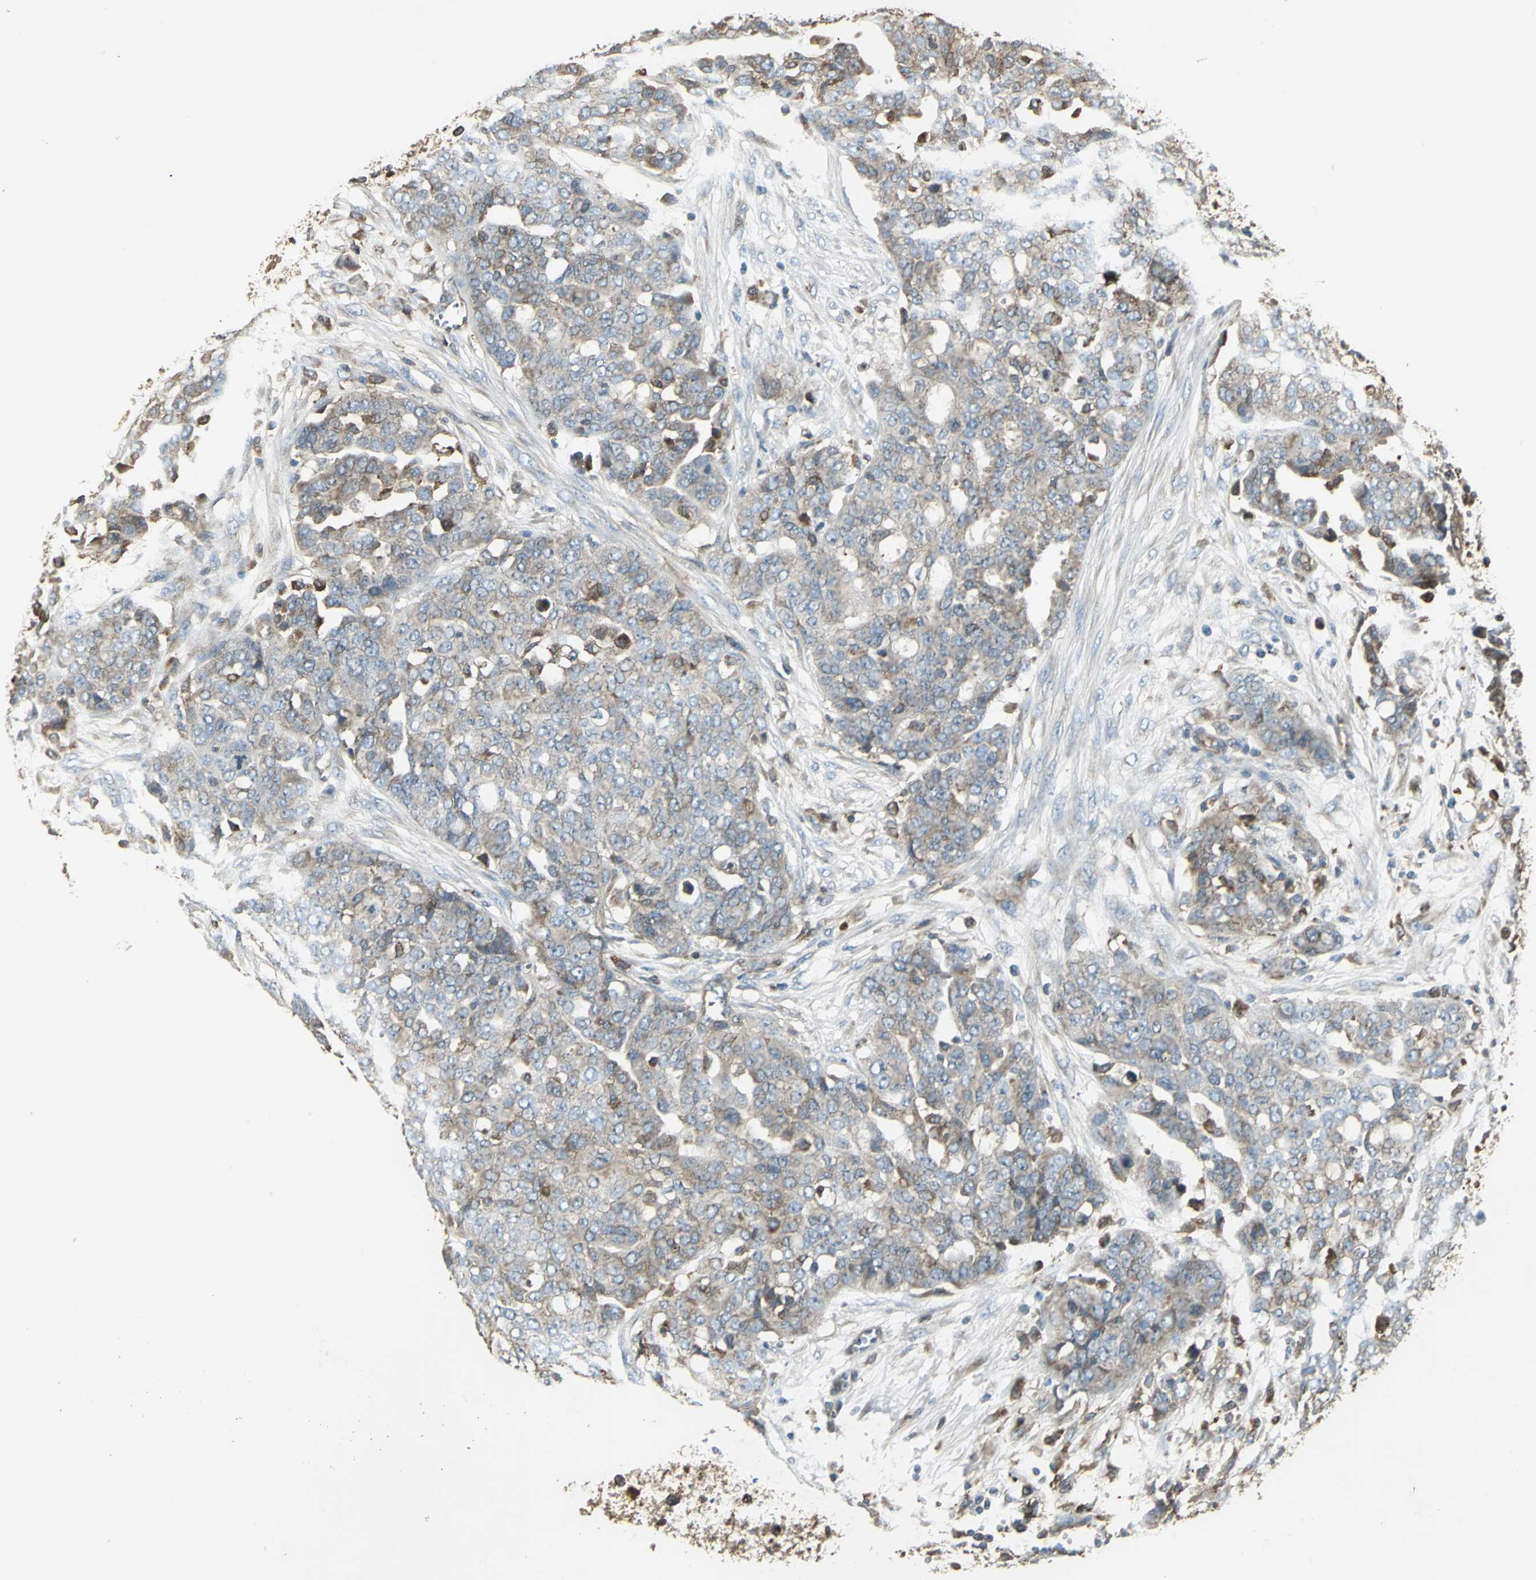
{"staining": {"intensity": "moderate", "quantity": ">75%", "location": "cytoplasmic/membranous"}, "tissue": "ovarian cancer", "cell_type": "Tumor cells", "image_type": "cancer", "snomed": [{"axis": "morphology", "description": "Cystadenocarcinoma, serous, NOS"}, {"axis": "topography", "description": "Soft tissue"}, {"axis": "topography", "description": "Ovary"}], "caption": "Immunohistochemistry (IHC) (DAB (3,3'-diaminobenzidine)) staining of ovarian cancer displays moderate cytoplasmic/membranous protein positivity in about >75% of tumor cells. Nuclei are stained in blue.", "gene": "PRXL2B", "patient": {"sex": "female", "age": 57}}